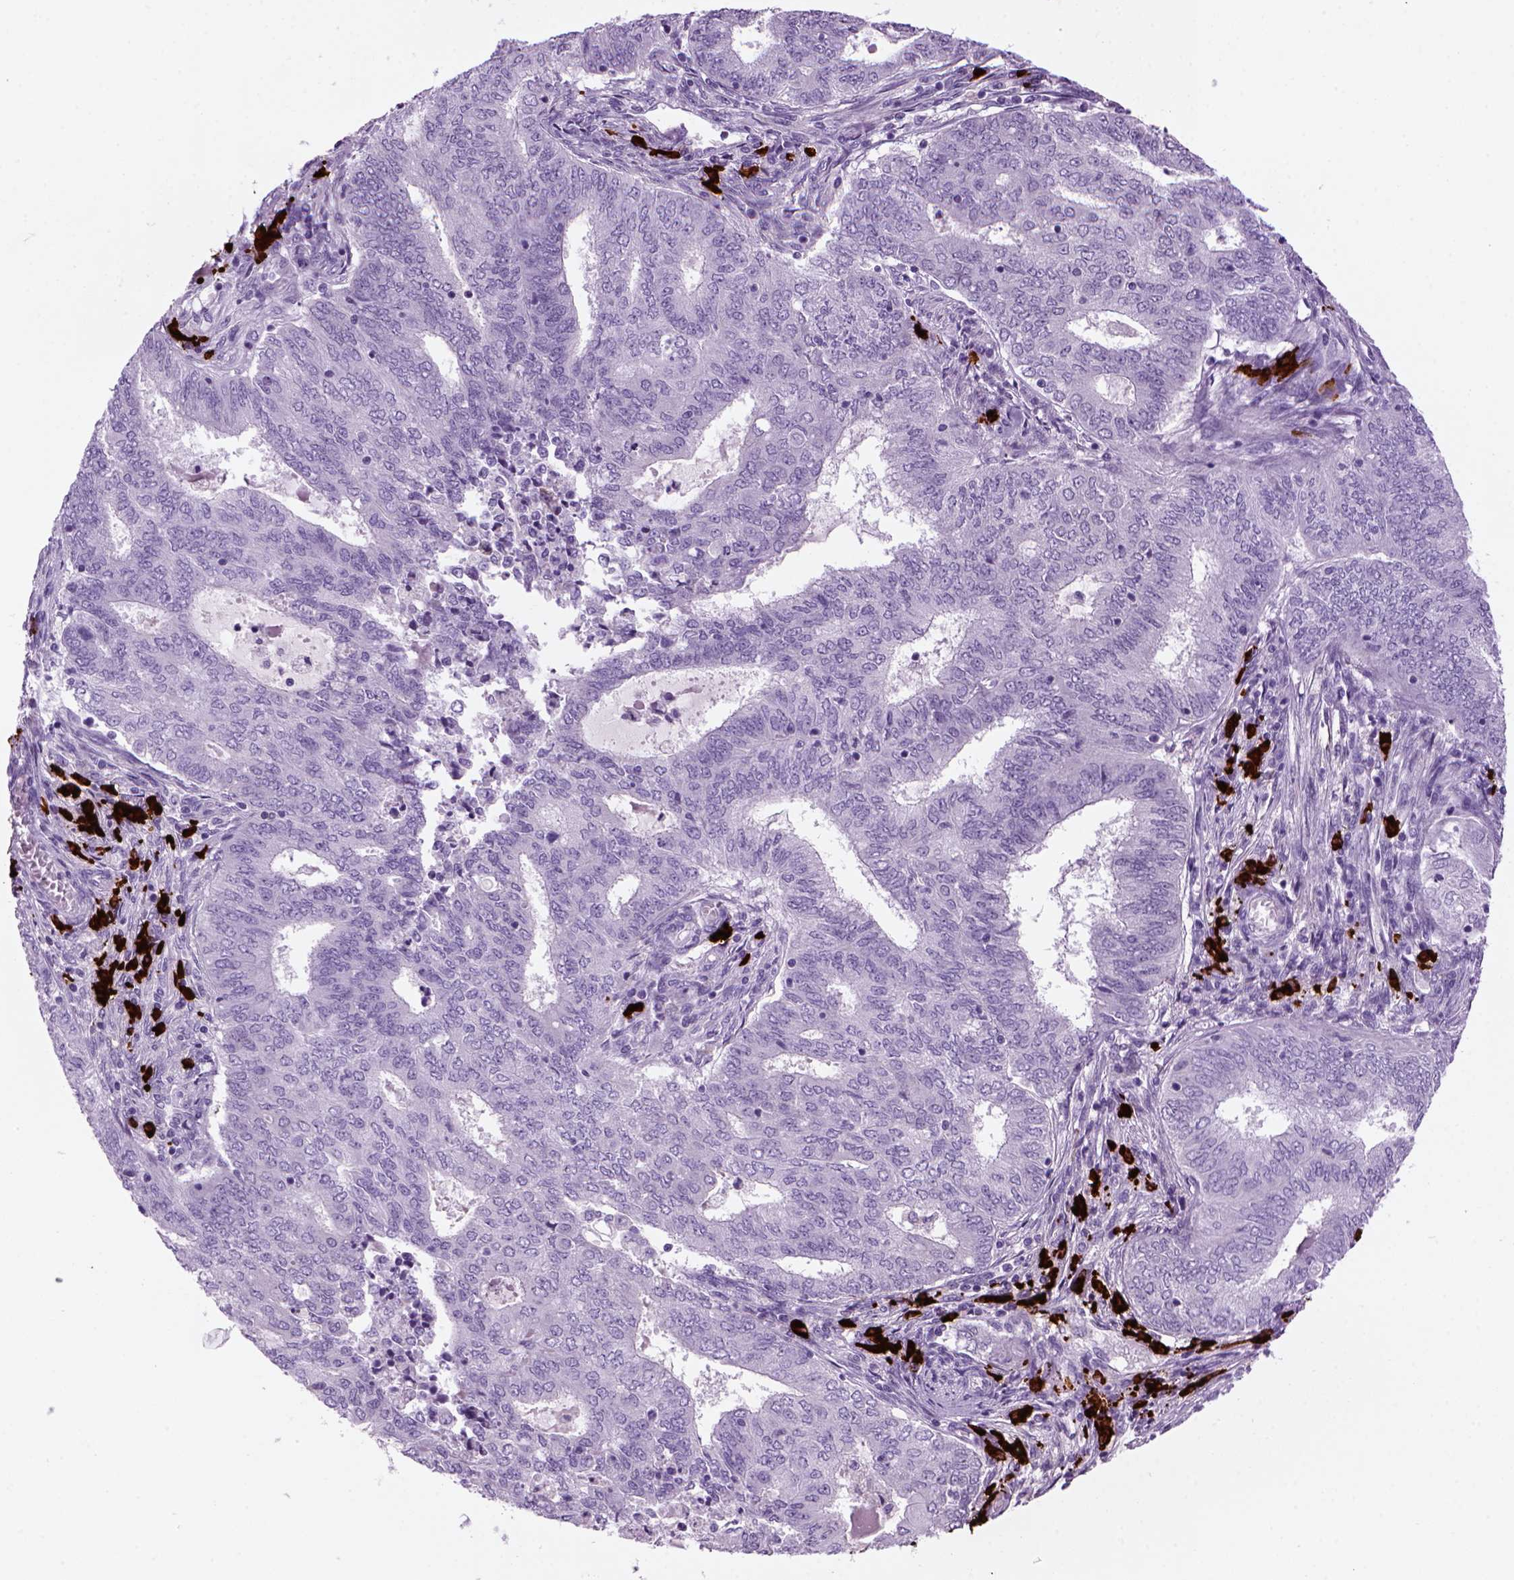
{"staining": {"intensity": "negative", "quantity": "none", "location": "none"}, "tissue": "endometrial cancer", "cell_type": "Tumor cells", "image_type": "cancer", "snomed": [{"axis": "morphology", "description": "Adenocarcinoma, NOS"}, {"axis": "topography", "description": "Endometrium"}], "caption": "This is a micrograph of immunohistochemistry staining of adenocarcinoma (endometrial), which shows no expression in tumor cells.", "gene": "MZB1", "patient": {"sex": "female", "age": 62}}